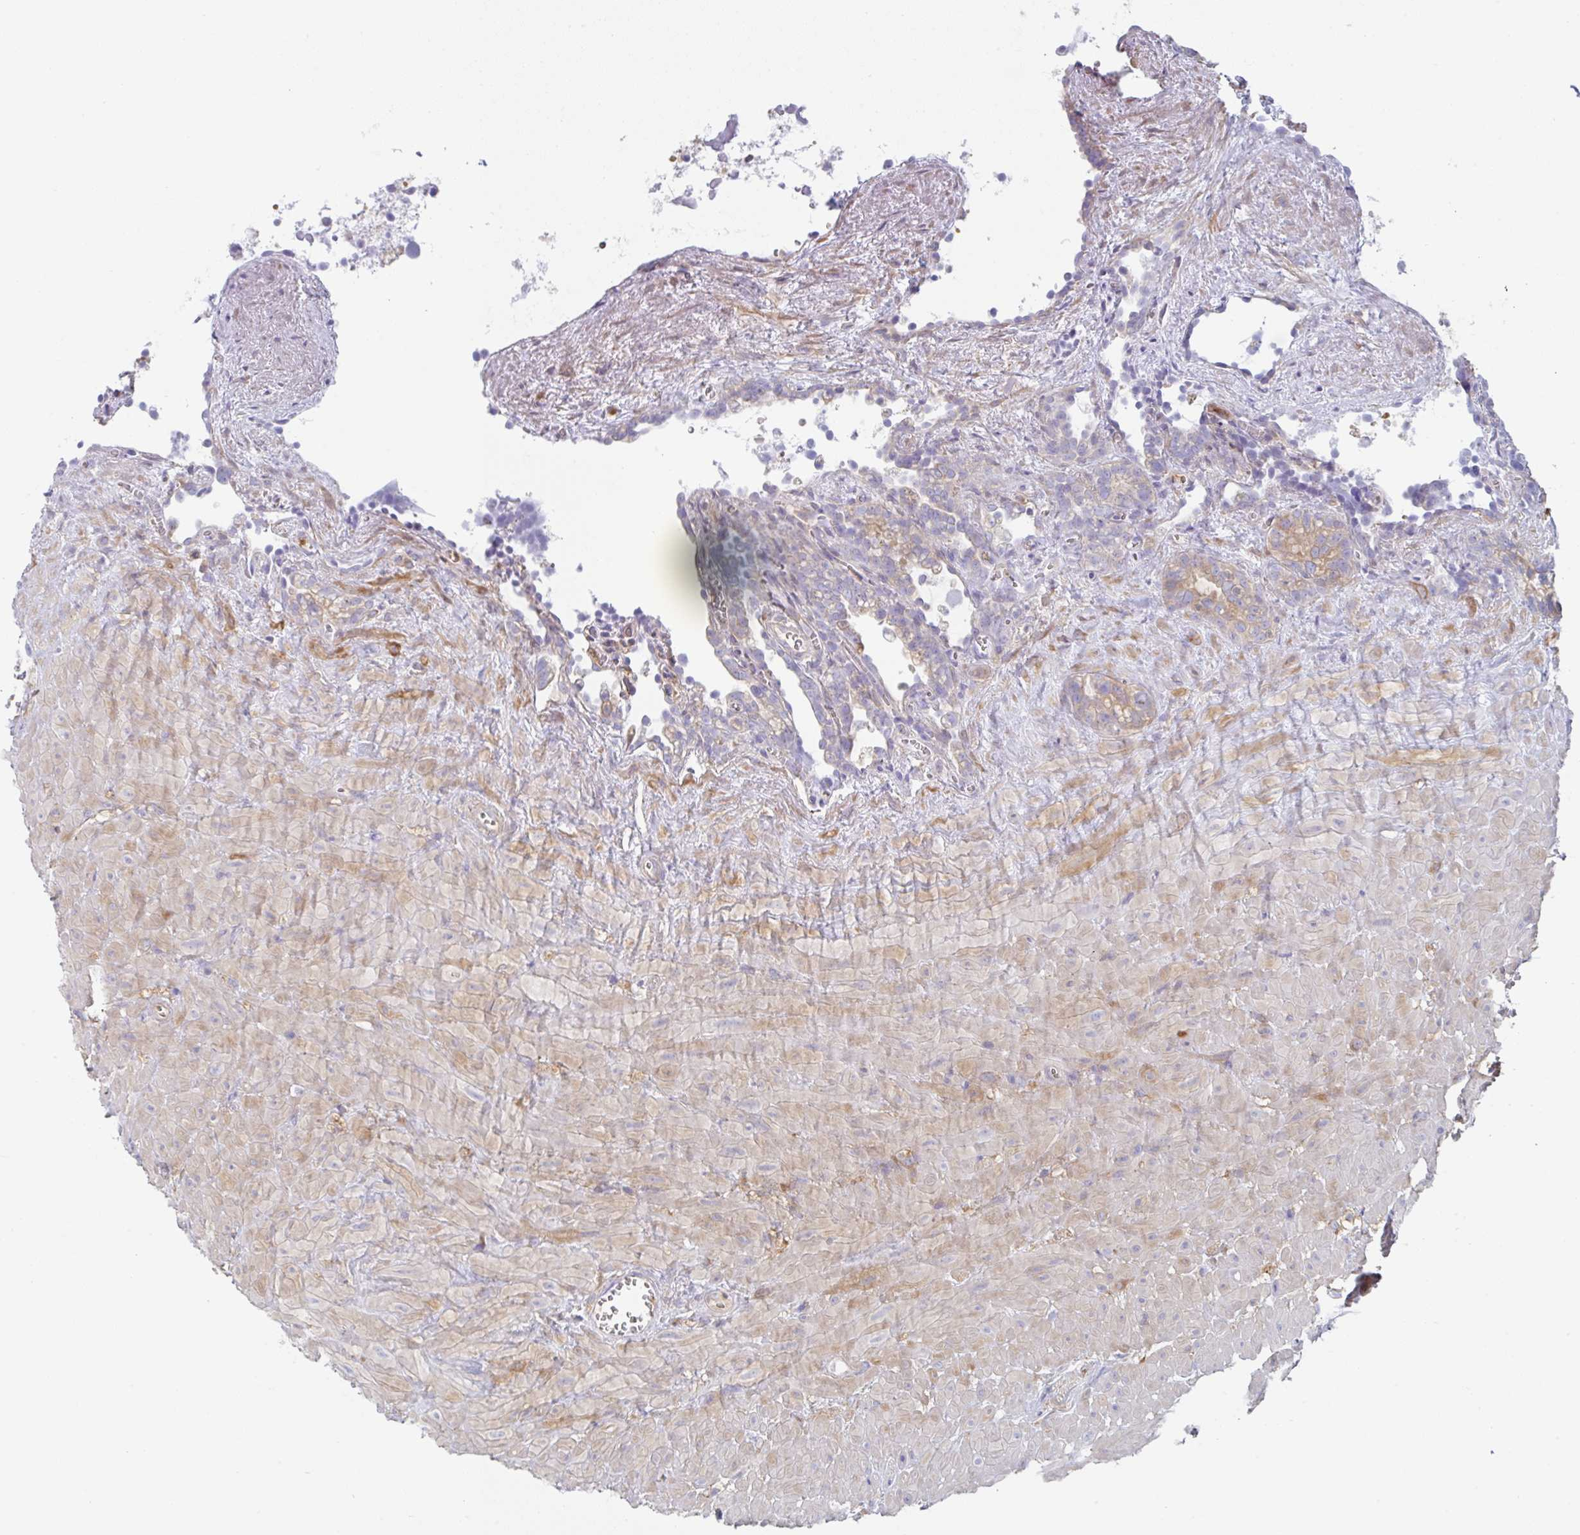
{"staining": {"intensity": "weak", "quantity": "<25%", "location": "cytoplasmic/membranous"}, "tissue": "seminal vesicle", "cell_type": "Glandular cells", "image_type": "normal", "snomed": [{"axis": "morphology", "description": "Normal tissue, NOS"}, {"axis": "topography", "description": "Seminal veicle"}], "caption": "Photomicrograph shows no protein positivity in glandular cells of normal seminal vesicle.", "gene": "AMPD2", "patient": {"sex": "male", "age": 76}}